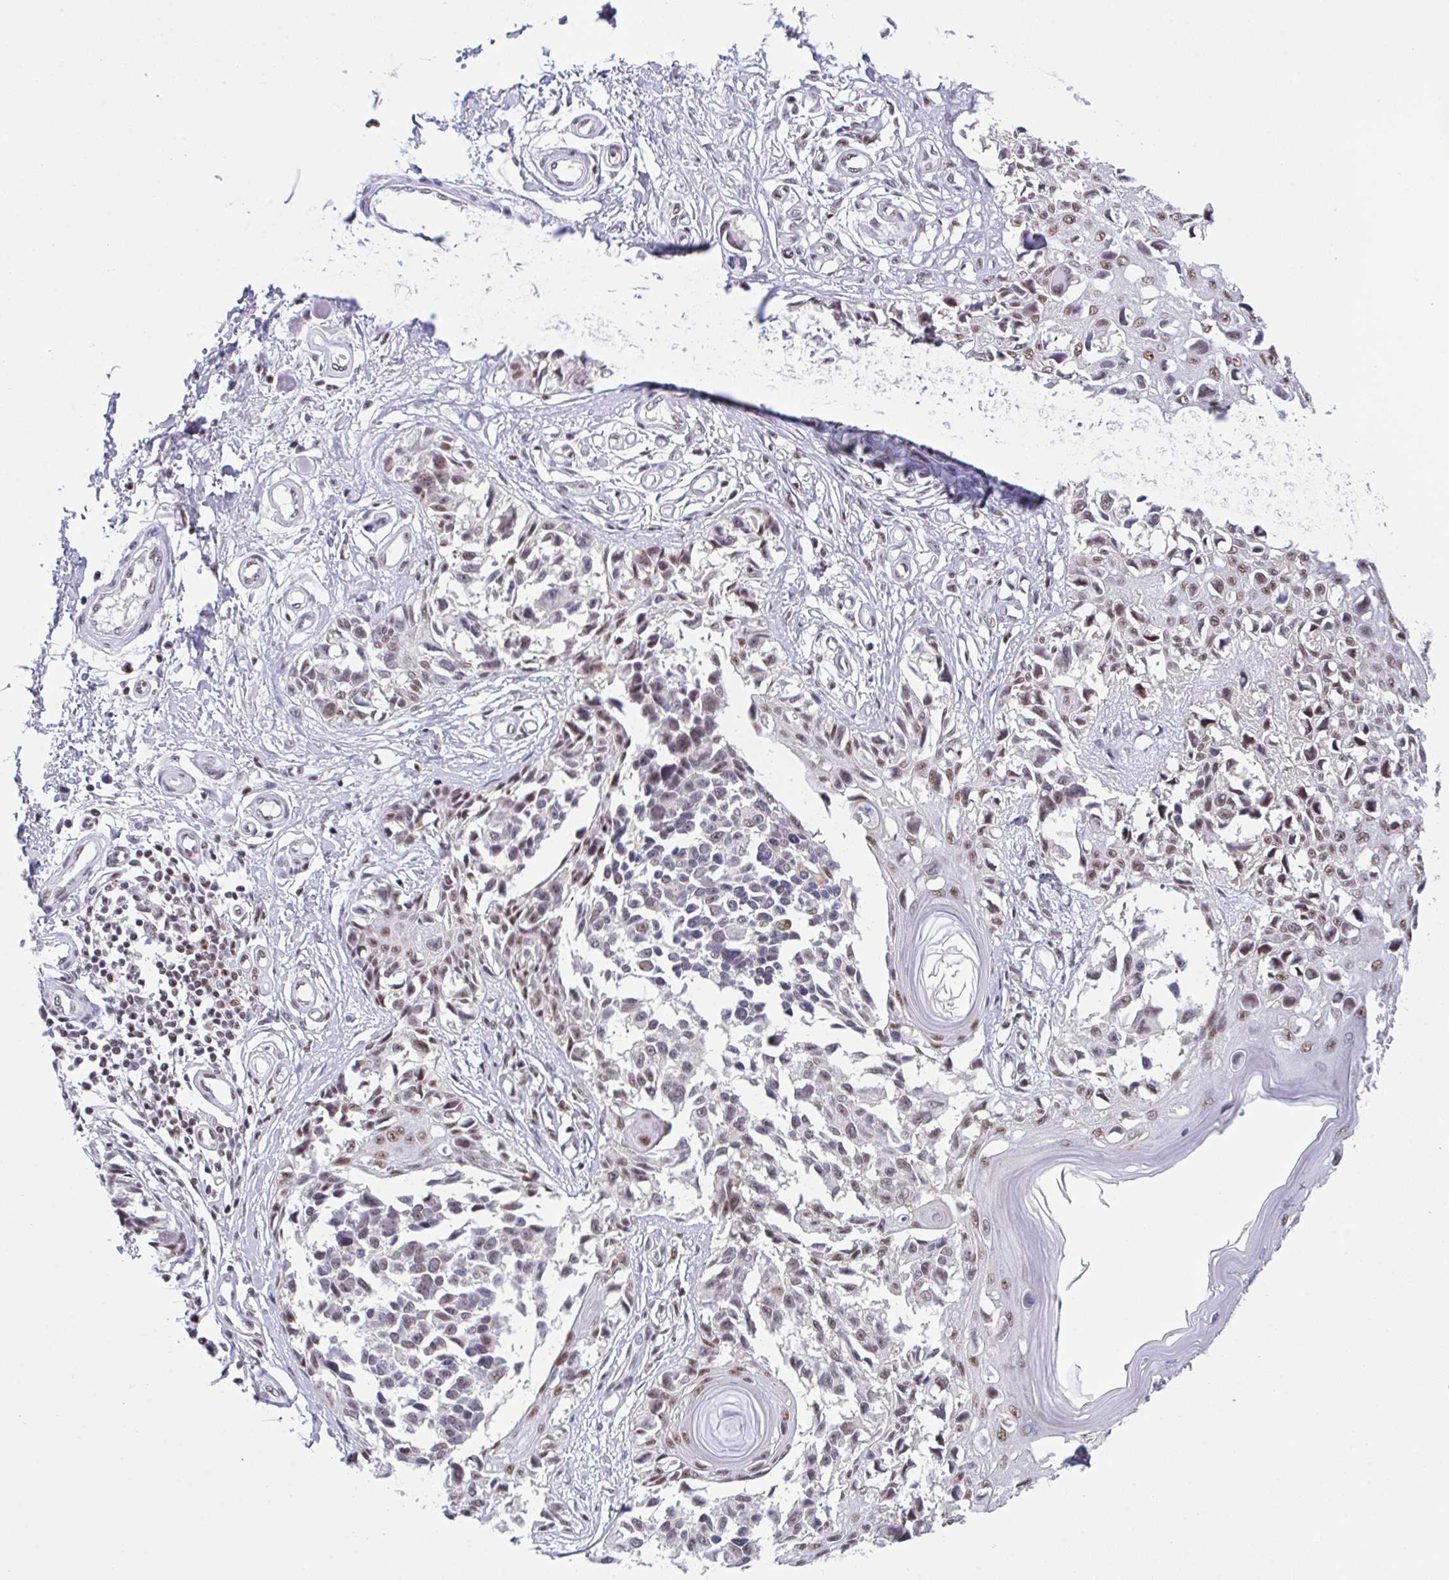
{"staining": {"intensity": "moderate", "quantity": "25%-75%", "location": "nuclear"}, "tissue": "melanoma", "cell_type": "Tumor cells", "image_type": "cancer", "snomed": [{"axis": "morphology", "description": "Malignant melanoma, NOS"}, {"axis": "topography", "description": "Skin"}], "caption": "Immunohistochemical staining of malignant melanoma displays moderate nuclear protein expression in about 25%-75% of tumor cells. (brown staining indicates protein expression, while blue staining denotes nuclei).", "gene": "OR6K3", "patient": {"sex": "male", "age": 73}}